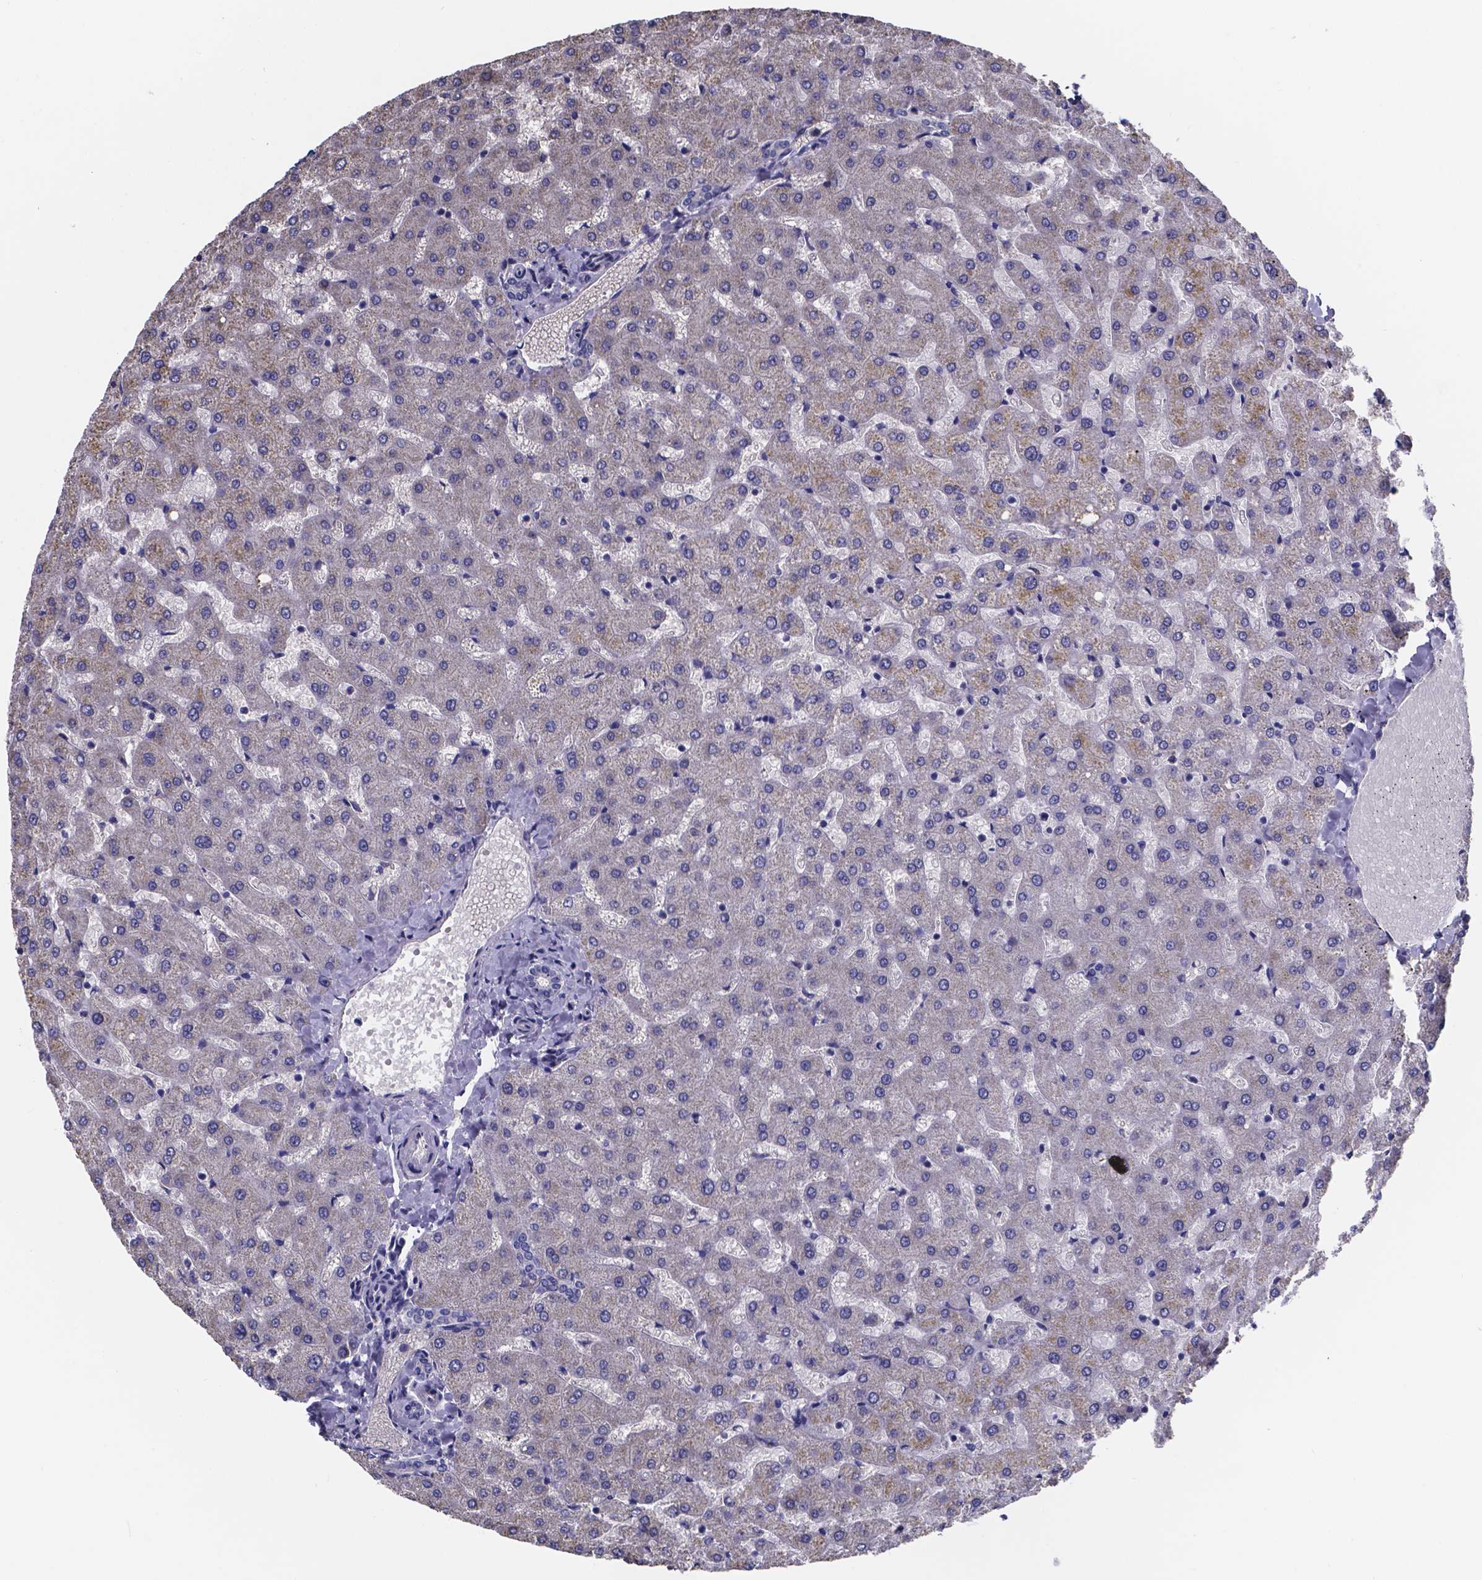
{"staining": {"intensity": "negative", "quantity": "none", "location": "none"}, "tissue": "liver", "cell_type": "Cholangiocytes", "image_type": "normal", "snomed": [{"axis": "morphology", "description": "Normal tissue, NOS"}, {"axis": "topography", "description": "Liver"}], "caption": "DAB (3,3'-diaminobenzidine) immunohistochemical staining of benign liver reveals no significant staining in cholangiocytes.", "gene": "SFRP4", "patient": {"sex": "female", "age": 50}}